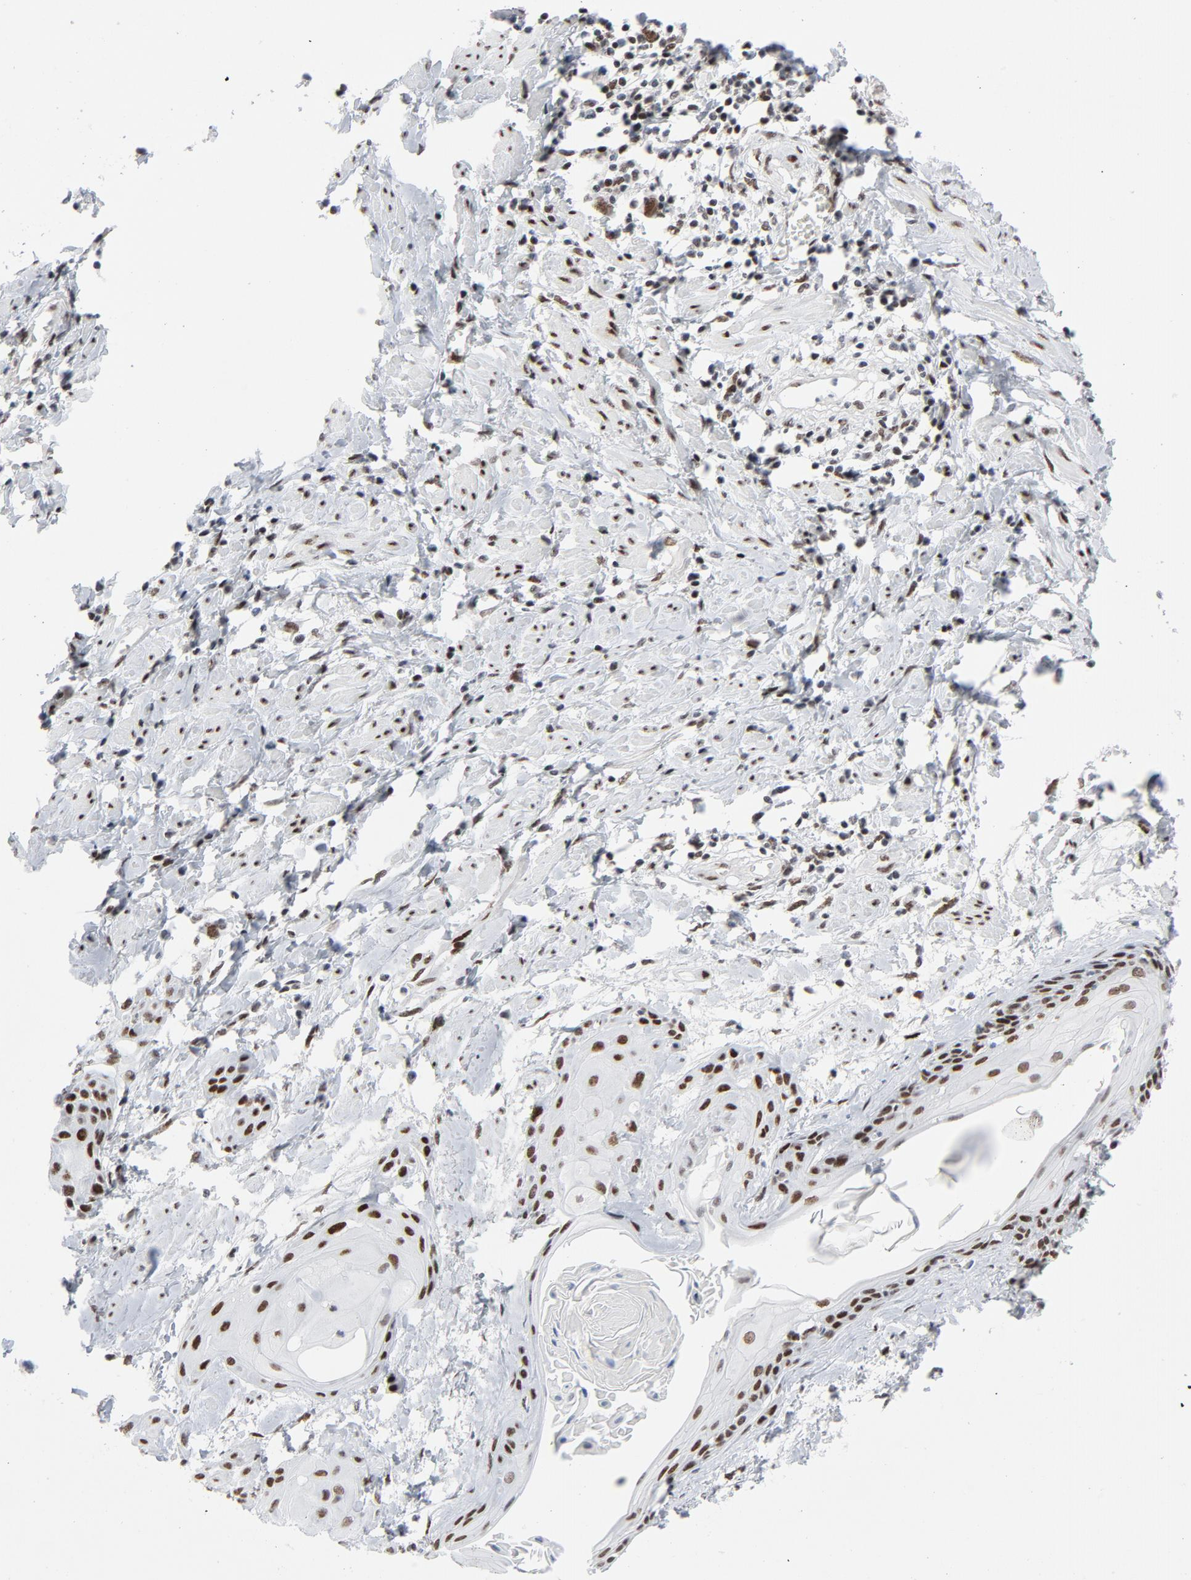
{"staining": {"intensity": "strong", "quantity": ">75%", "location": "nuclear"}, "tissue": "cervical cancer", "cell_type": "Tumor cells", "image_type": "cancer", "snomed": [{"axis": "morphology", "description": "Squamous cell carcinoma, NOS"}, {"axis": "topography", "description": "Cervix"}], "caption": "Approximately >75% of tumor cells in human cervical cancer exhibit strong nuclear protein expression as visualized by brown immunohistochemical staining.", "gene": "HSF1", "patient": {"sex": "female", "age": 57}}